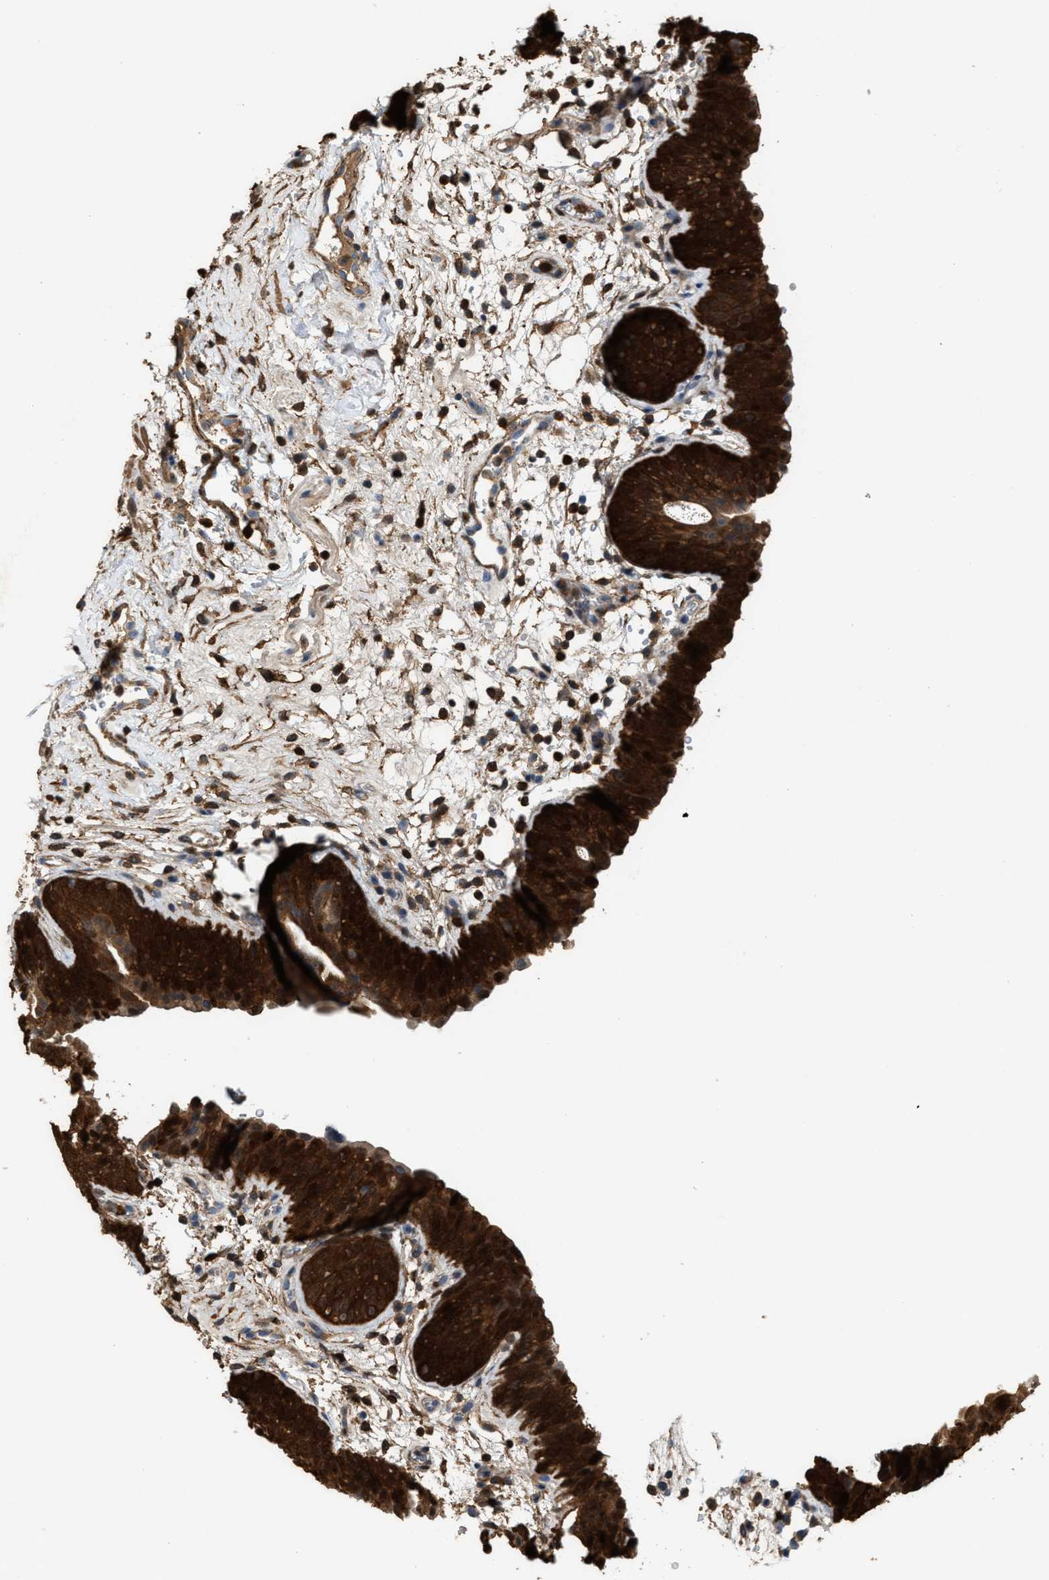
{"staining": {"intensity": "strong", "quantity": ">75%", "location": "cytoplasmic/membranous"}, "tissue": "urinary bladder", "cell_type": "Urothelial cells", "image_type": "normal", "snomed": [{"axis": "morphology", "description": "Normal tissue, NOS"}, {"axis": "topography", "description": "Urinary bladder"}], "caption": "Human urinary bladder stained for a protein (brown) exhibits strong cytoplasmic/membranous positive positivity in about >75% of urothelial cells.", "gene": "SERPINB5", "patient": {"sex": "male", "age": 37}}